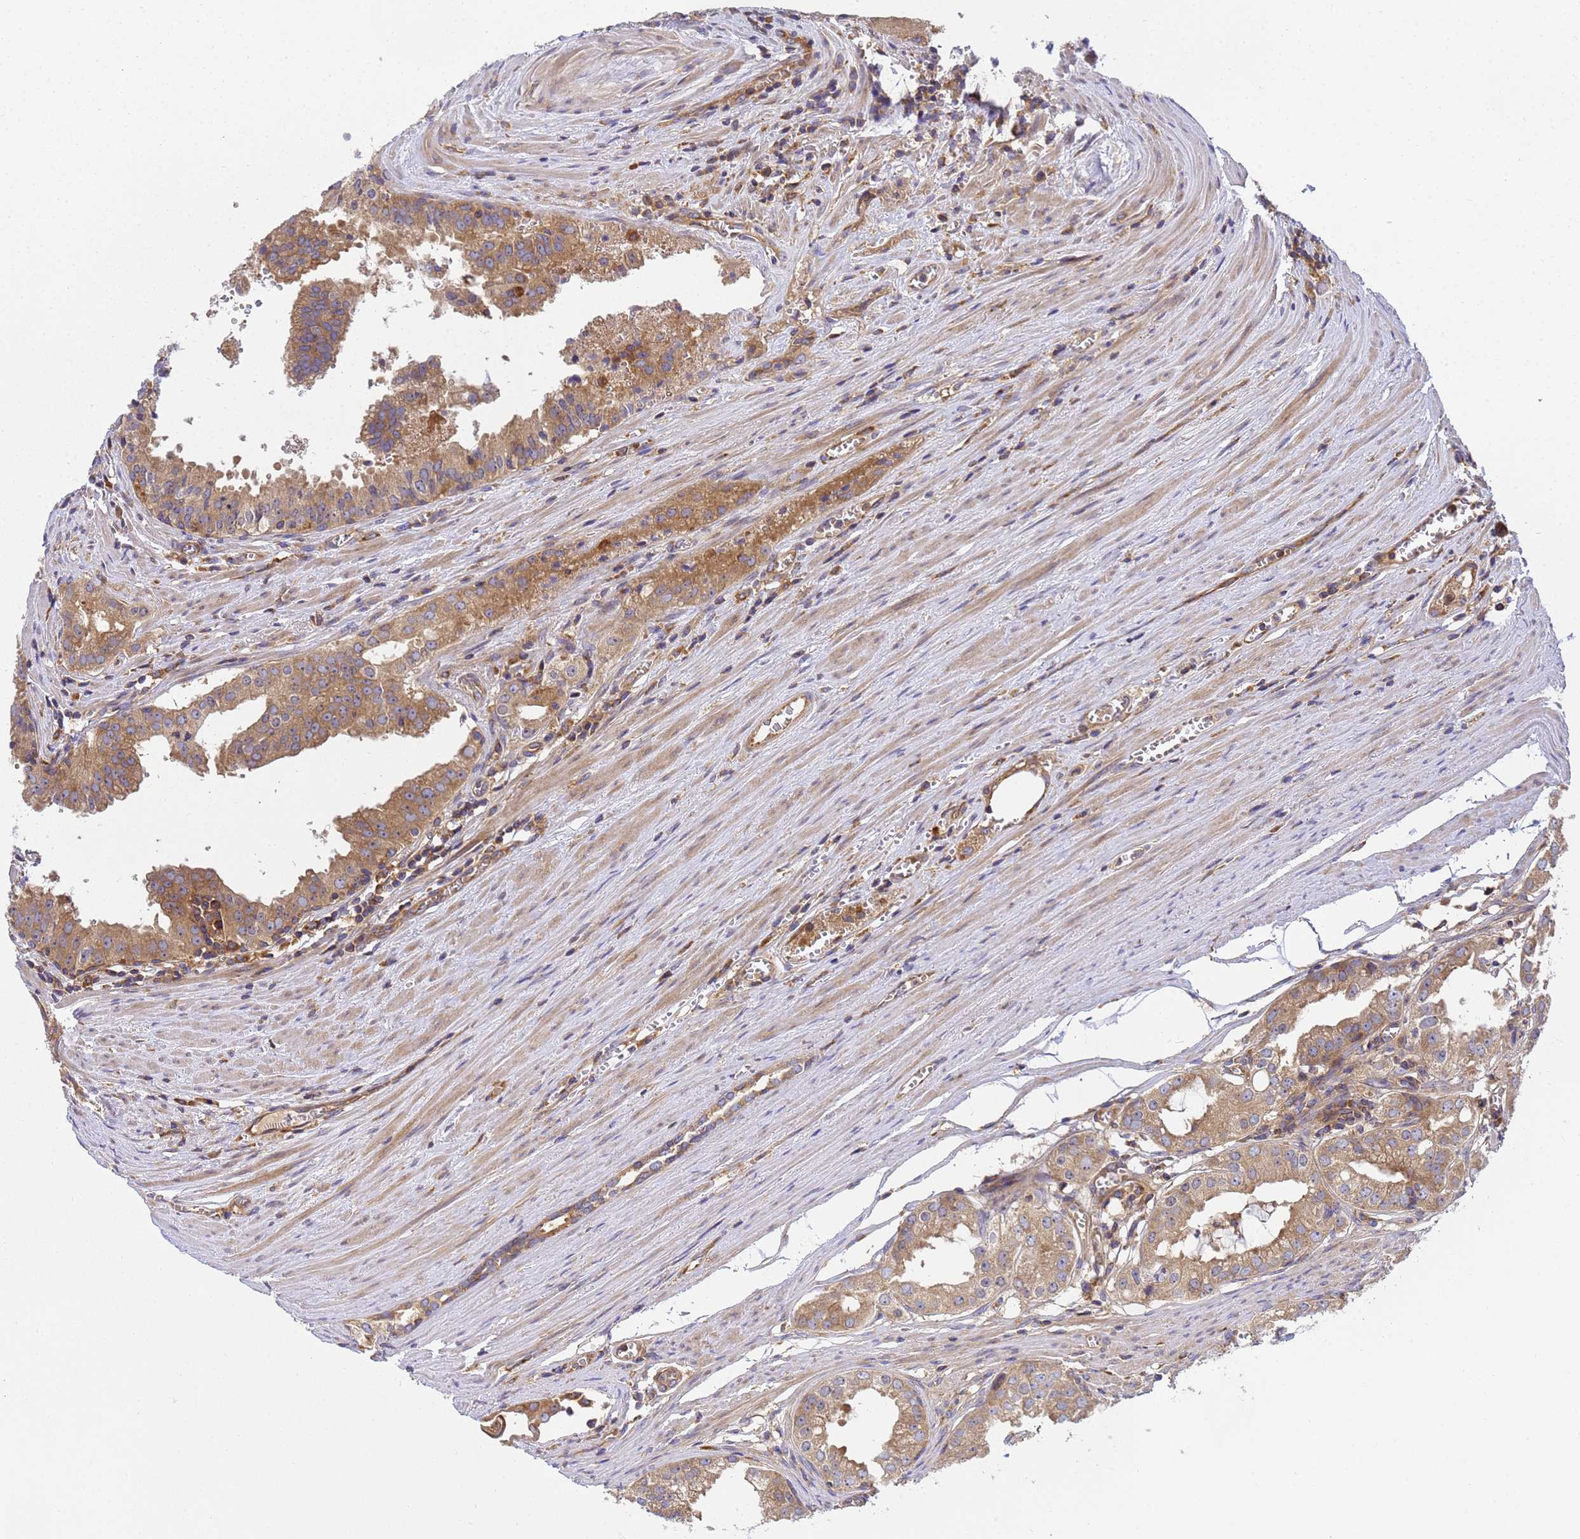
{"staining": {"intensity": "moderate", "quantity": ">75%", "location": "cytoplasmic/membranous"}, "tissue": "prostate cancer", "cell_type": "Tumor cells", "image_type": "cancer", "snomed": [{"axis": "morphology", "description": "Adenocarcinoma, High grade"}, {"axis": "topography", "description": "Prostate"}], "caption": "Human prostate high-grade adenocarcinoma stained with a protein marker exhibits moderate staining in tumor cells.", "gene": "BECN1", "patient": {"sex": "male", "age": 68}}